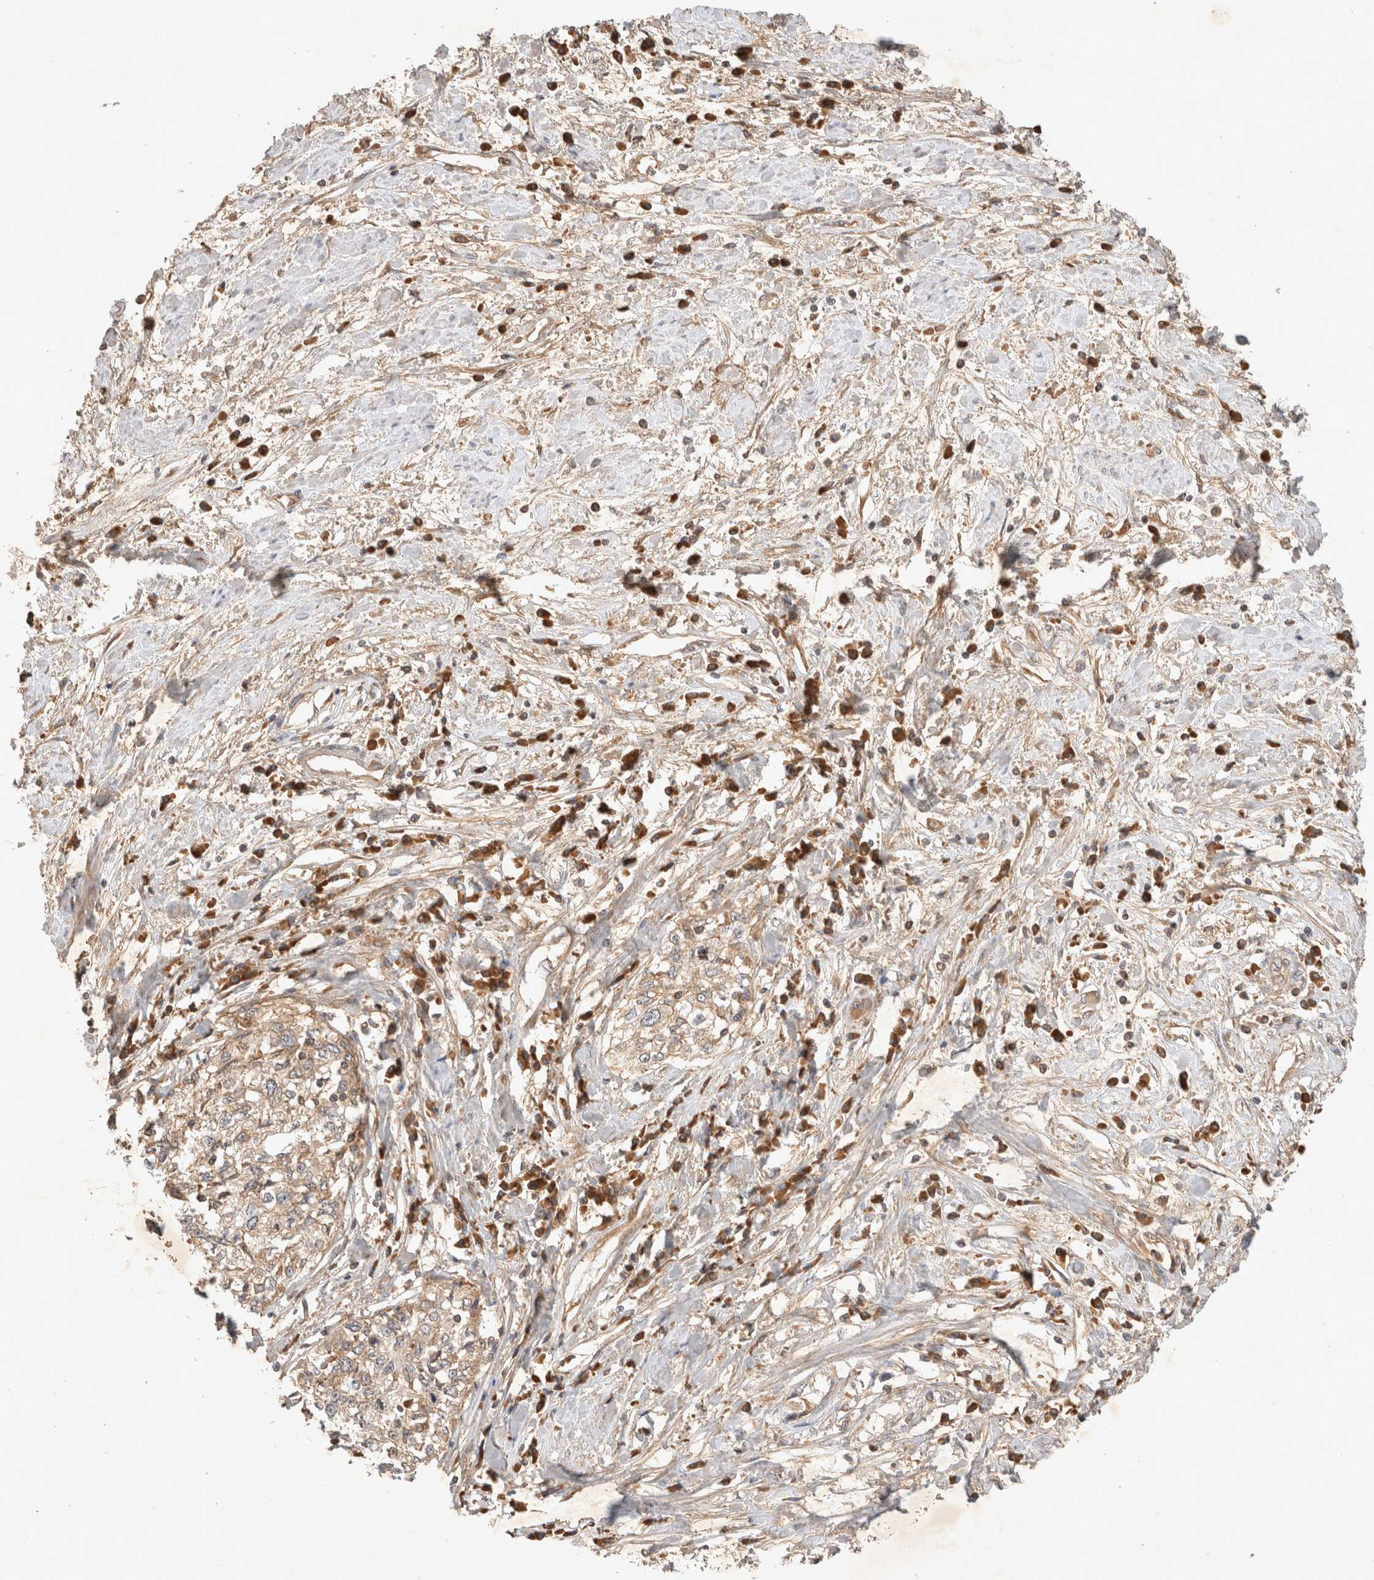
{"staining": {"intensity": "weak", "quantity": "25%-75%", "location": "cytoplasmic/membranous"}, "tissue": "cervical cancer", "cell_type": "Tumor cells", "image_type": "cancer", "snomed": [{"axis": "morphology", "description": "Squamous cell carcinoma, NOS"}, {"axis": "topography", "description": "Cervix"}], "caption": "Protein staining by immunohistochemistry (IHC) reveals weak cytoplasmic/membranous expression in approximately 25%-75% of tumor cells in cervical squamous cell carcinoma.", "gene": "YES1", "patient": {"sex": "female", "age": 57}}